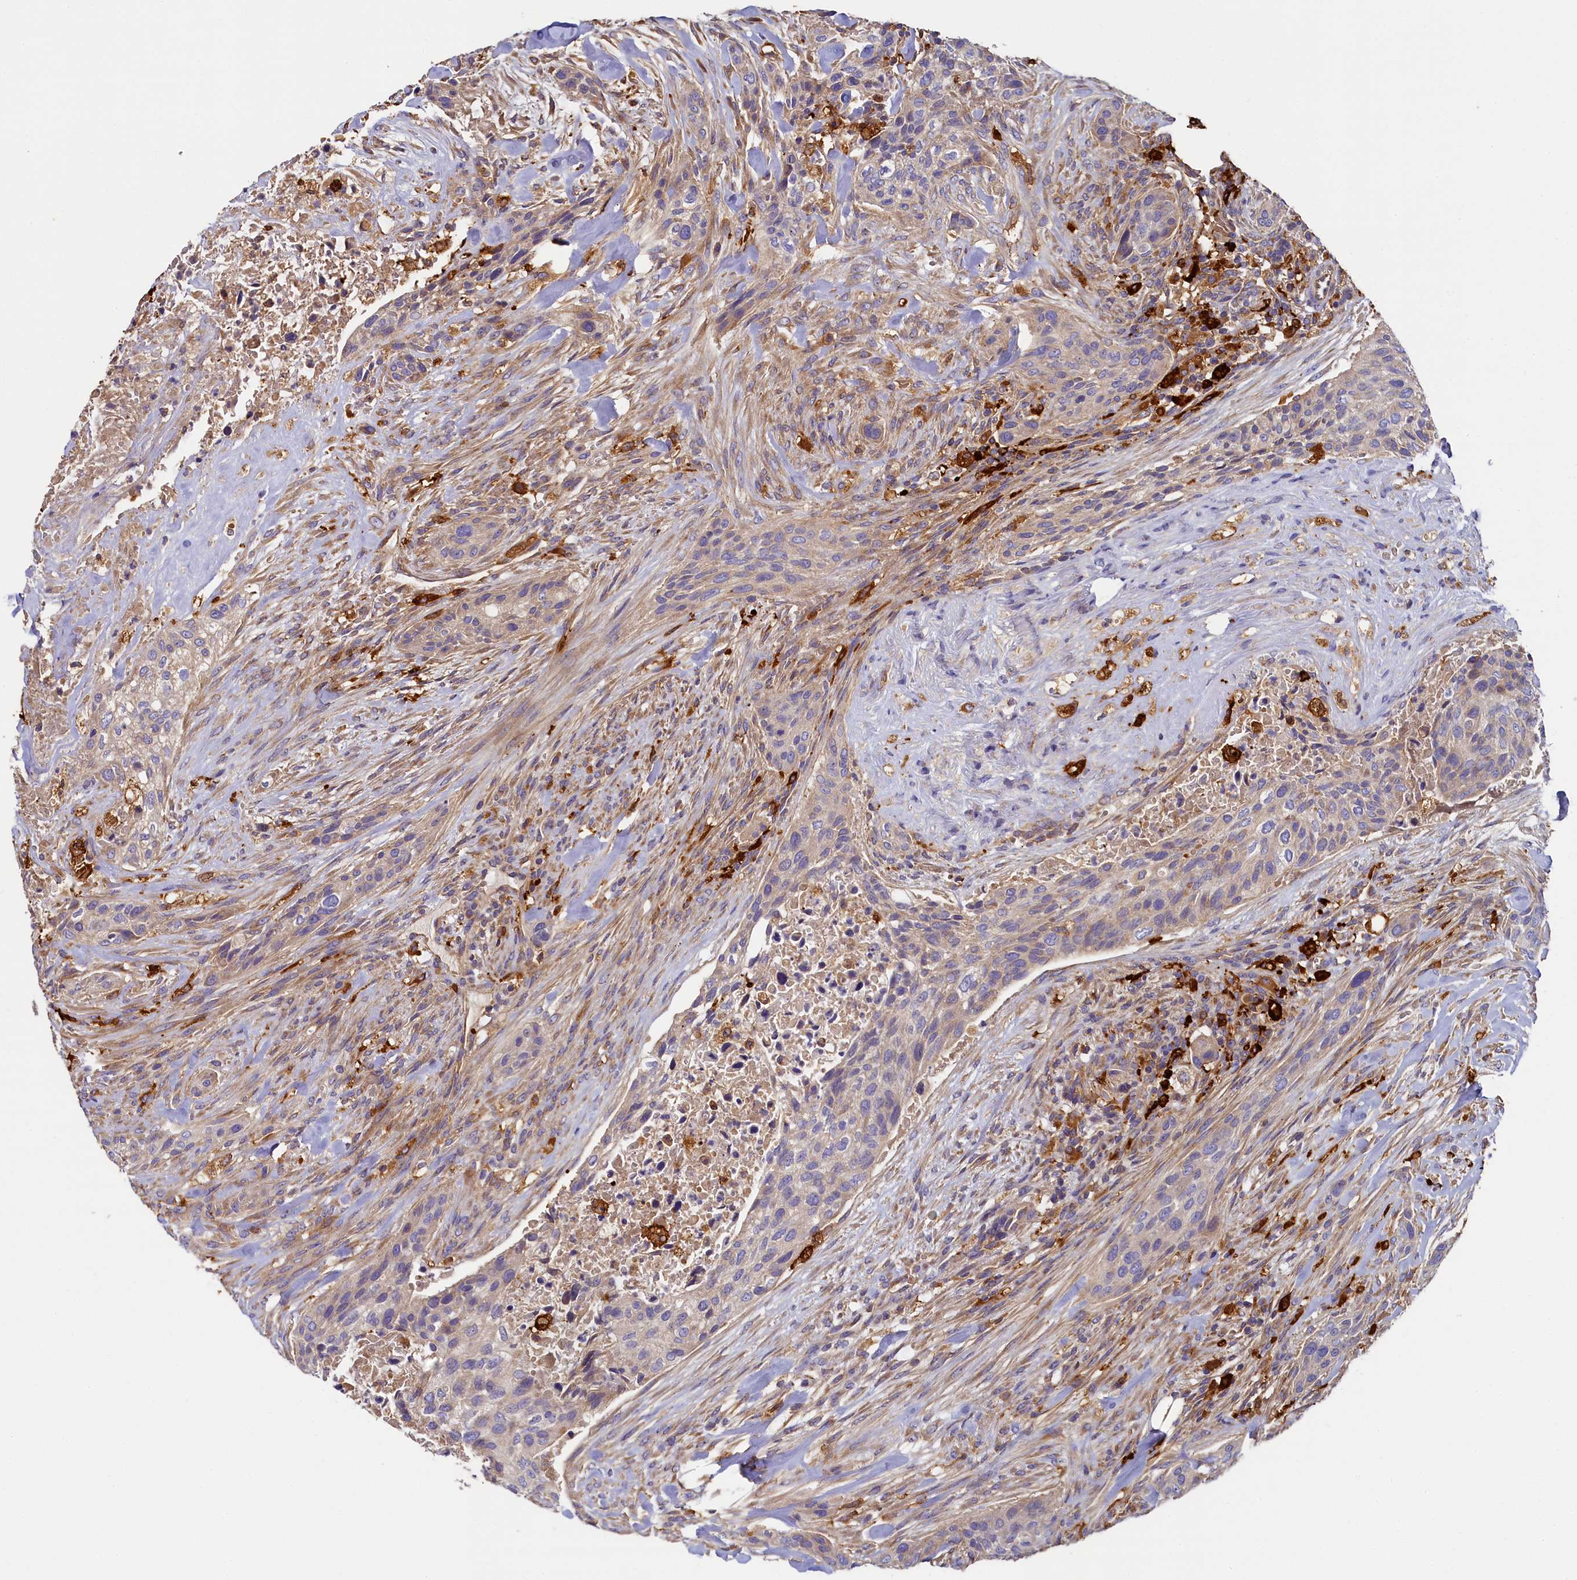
{"staining": {"intensity": "negative", "quantity": "none", "location": "none"}, "tissue": "urothelial cancer", "cell_type": "Tumor cells", "image_type": "cancer", "snomed": [{"axis": "morphology", "description": "Urothelial carcinoma, High grade"}, {"axis": "topography", "description": "Urinary bladder"}], "caption": "Human urothelial carcinoma (high-grade) stained for a protein using immunohistochemistry (IHC) demonstrates no staining in tumor cells.", "gene": "SEC31B", "patient": {"sex": "male", "age": 35}}